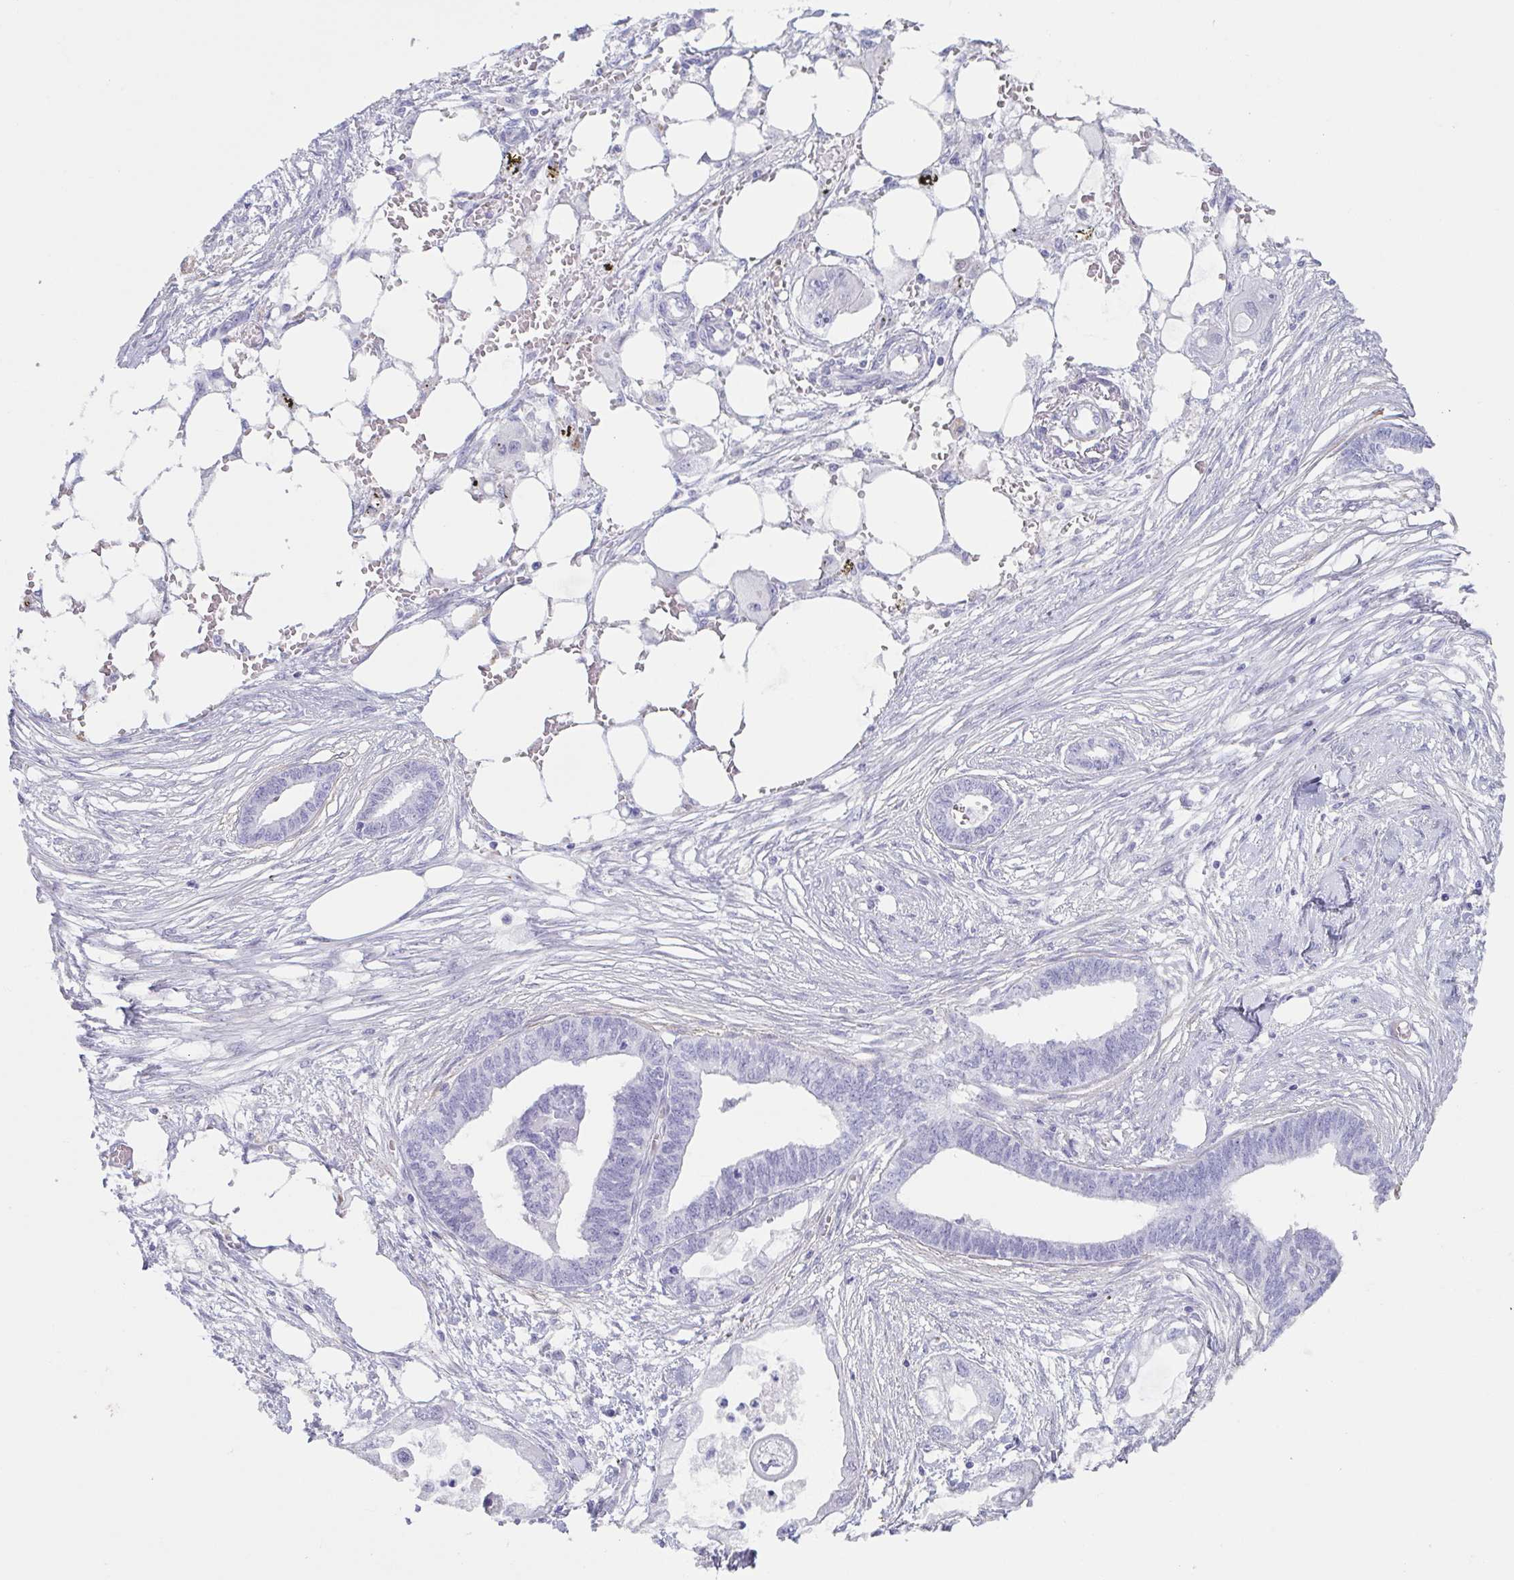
{"staining": {"intensity": "negative", "quantity": "none", "location": "none"}, "tissue": "endometrial cancer", "cell_type": "Tumor cells", "image_type": "cancer", "snomed": [{"axis": "morphology", "description": "Adenocarcinoma, NOS"}, {"axis": "morphology", "description": "Adenocarcinoma, metastatic, NOS"}, {"axis": "topography", "description": "Adipose tissue"}, {"axis": "topography", "description": "Endometrium"}], "caption": "The micrograph shows no significant expression in tumor cells of endometrial cancer (metastatic adenocarcinoma).", "gene": "TAGLN3", "patient": {"sex": "female", "age": 67}}